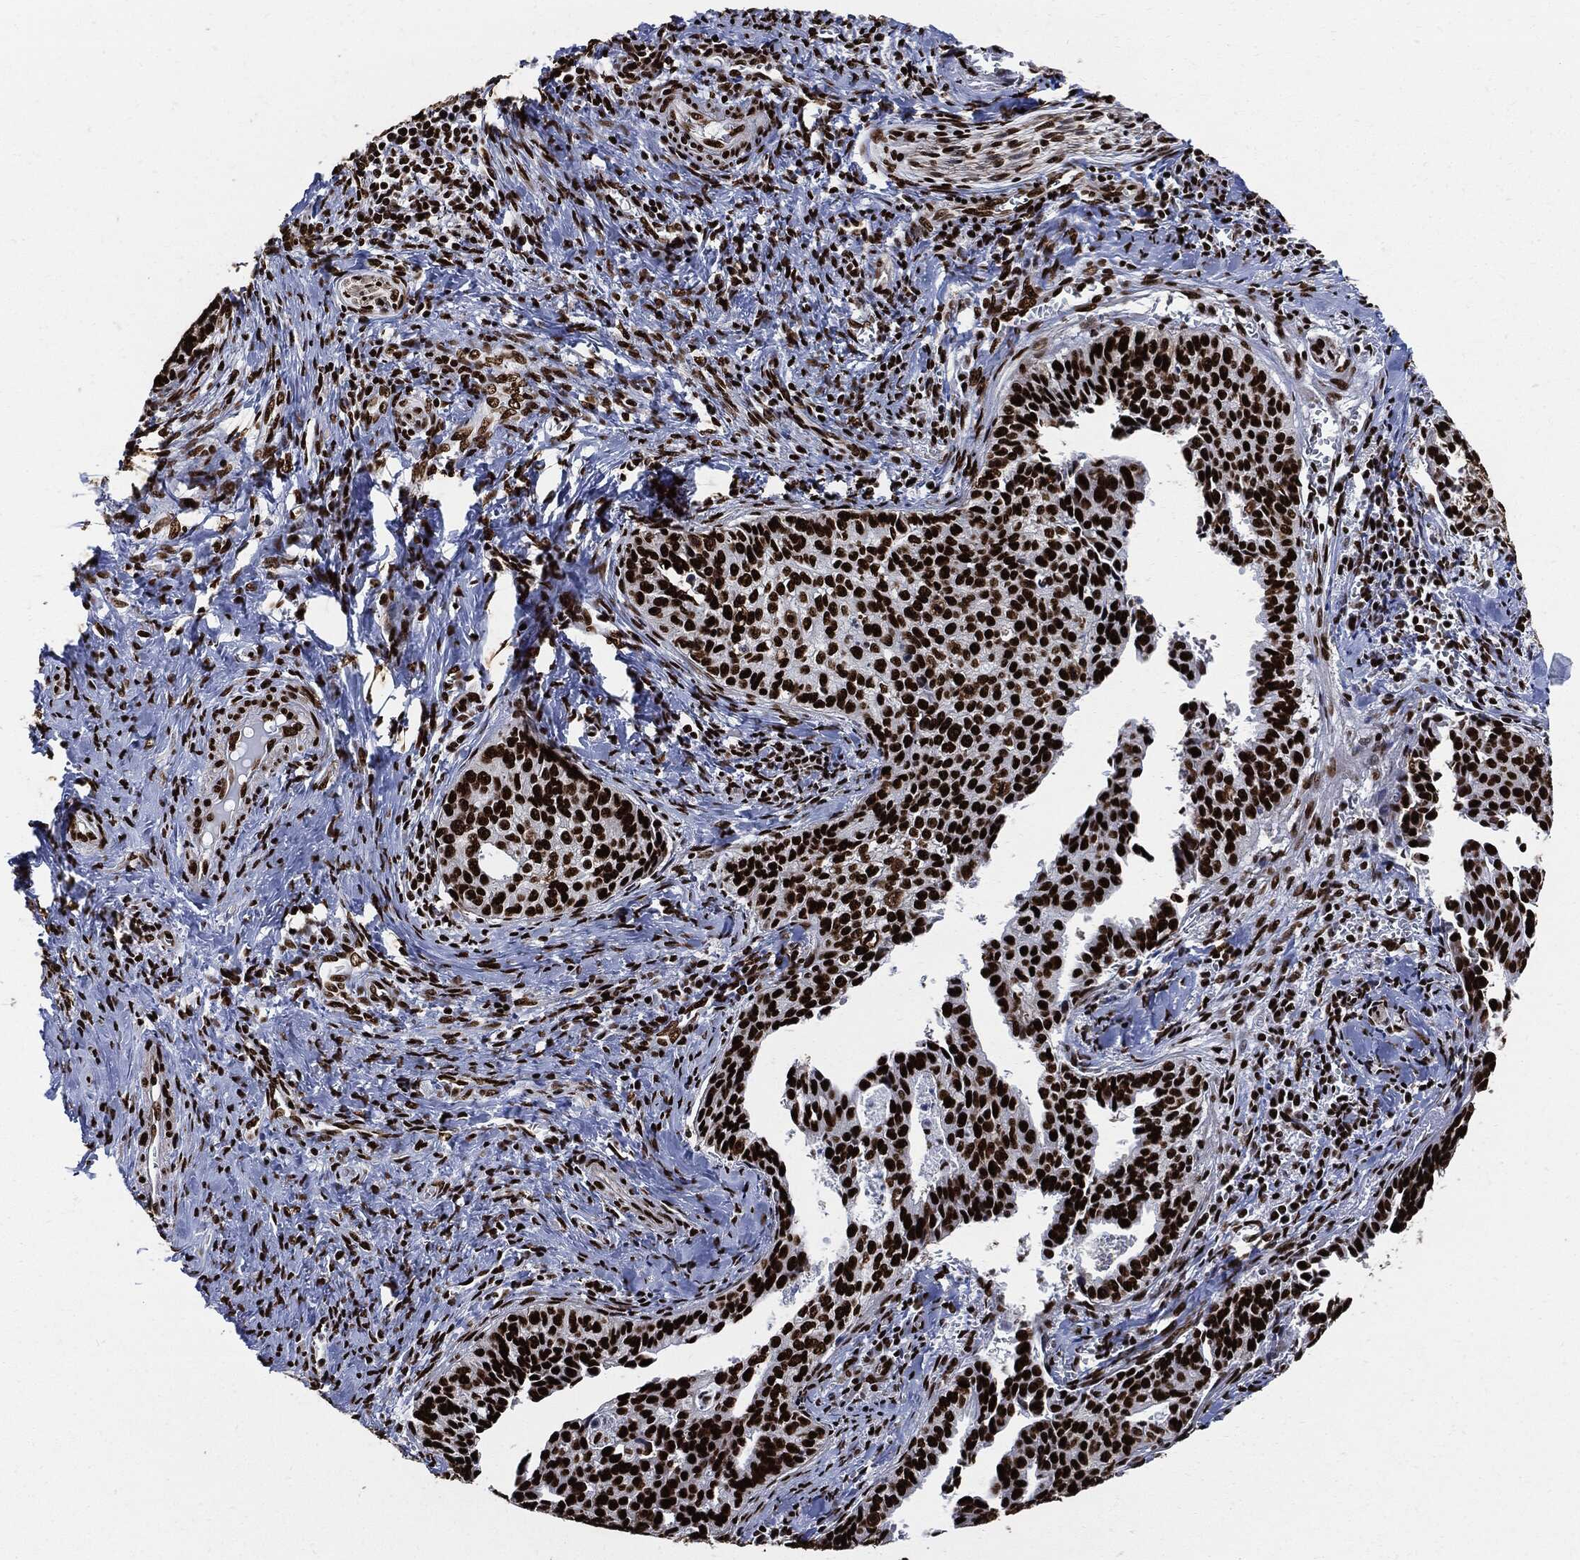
{"staining": {"intensity": "strong", "quantity": ">75%", "location": "nuclear"}, "tissue": "cervical cancer", "cell_type": "Tumor cells", "image_type": "cancer", "snomed": [{"axis": "morphology", "description": "Squamous cell carcinoma, NOS"}, {"axis": "topography", "description": "Cervix"}], "caption": "About >75% of tumor cells in squamous cell carcinoma (cervical) show strong nuclear protein positivity as visualized by brown immunohistochemical staining.", "gene": "RECQL", "patient": {"sex": "female", "age": 29}}